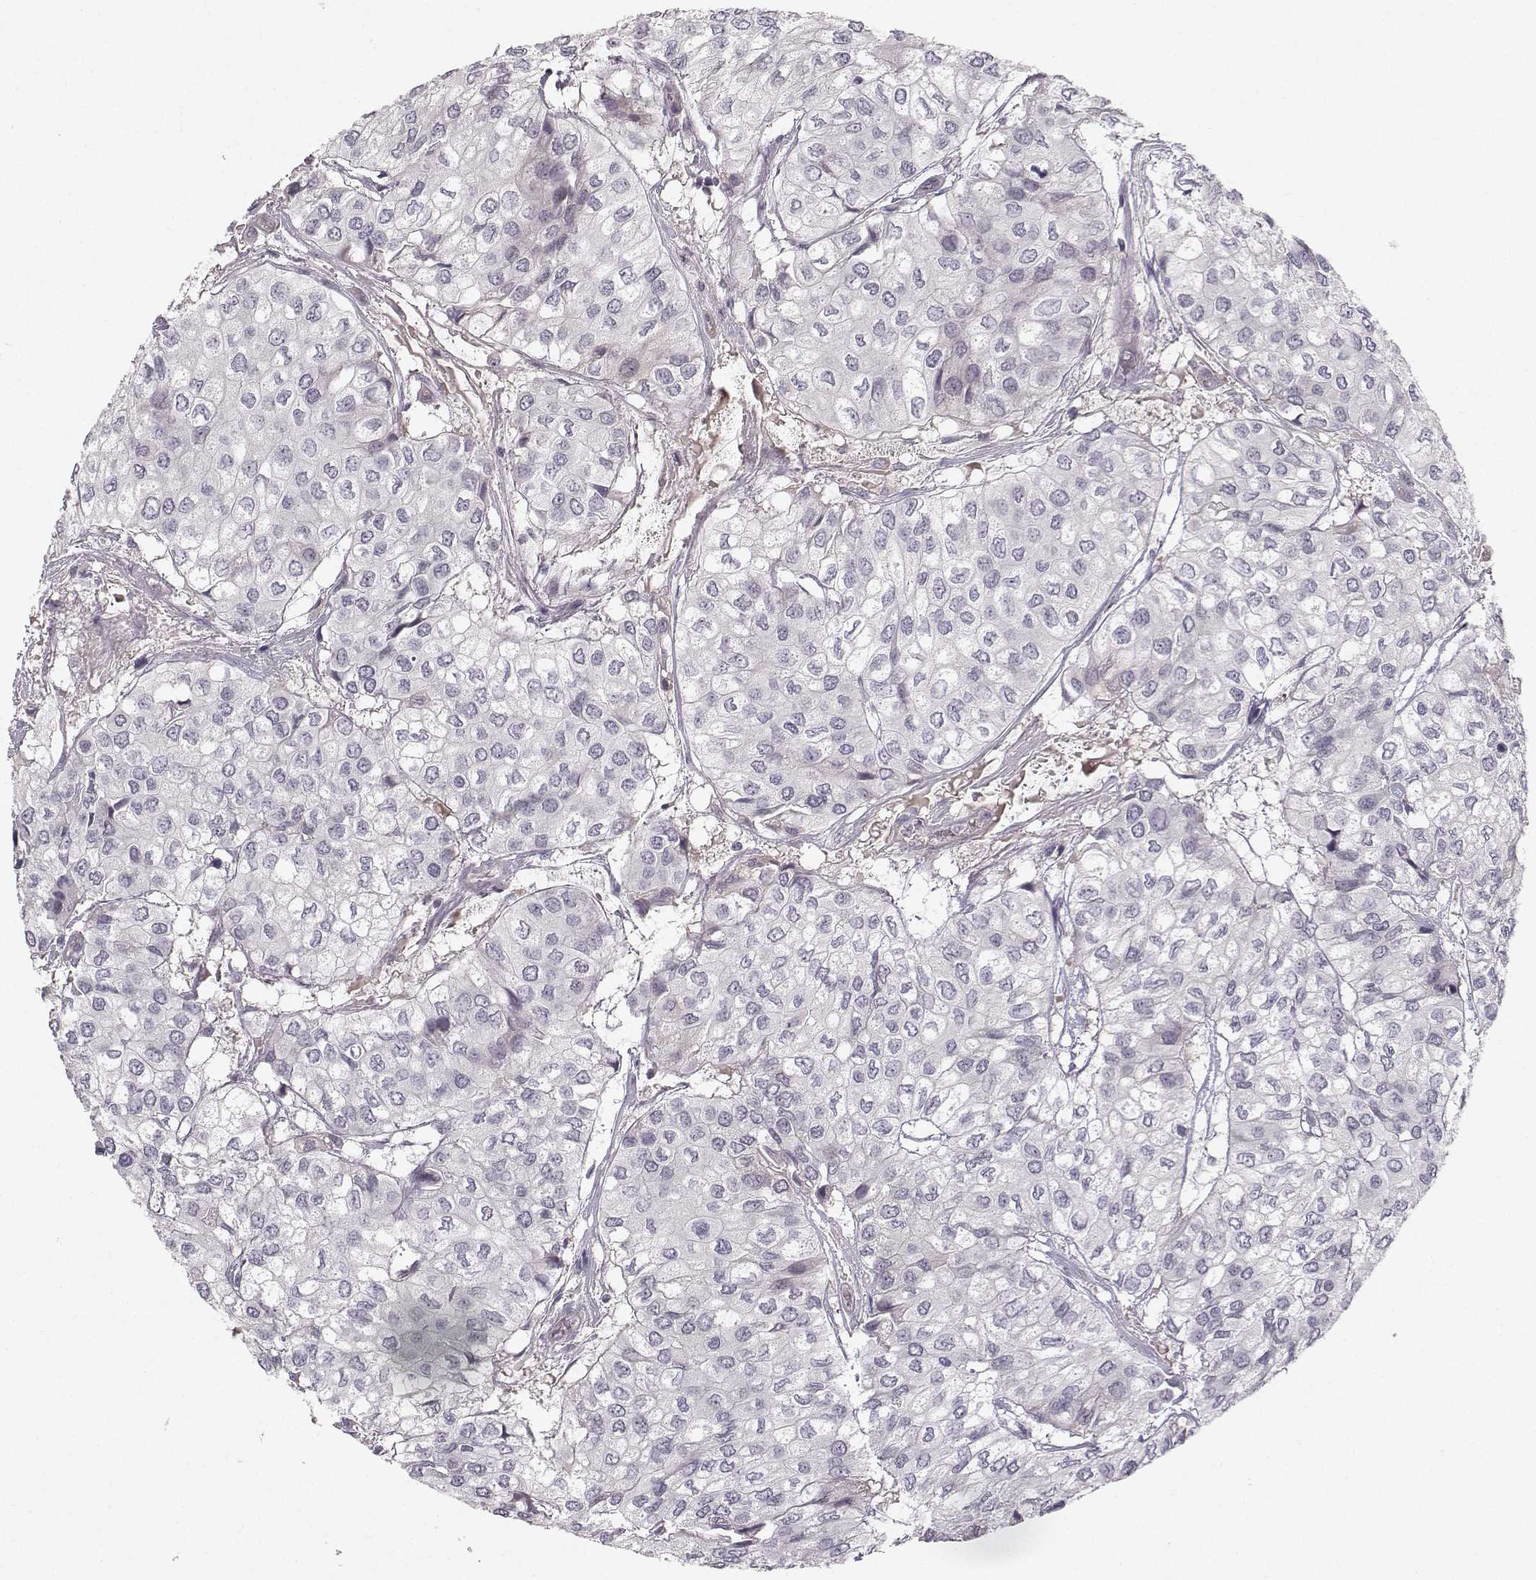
{"staining": {"intensity": "negative", "quantity": "none", "location": "none"}, "tissue": "urothelial cancer", "cell_type": "Tumor cells", "image_type": "cancer", "snomed": [{"axis": "morphology", "description": "Urothelial carcinoma, High grade"}, {"axis": "topography", "description": "Urinary bladder"}], "caption": "Immunohistochemistry histopathology image of neoplastic tissue: human urothelial cancer stained with DAB (3,3'-diaminobenzidine) reveals no significant protein expression in tumor cells. (DAB (3,3'-diaminobenzidine) IHC, high magnification).", "gene": "OPRD1", "patient": {"sex": "male", "age": 73}}